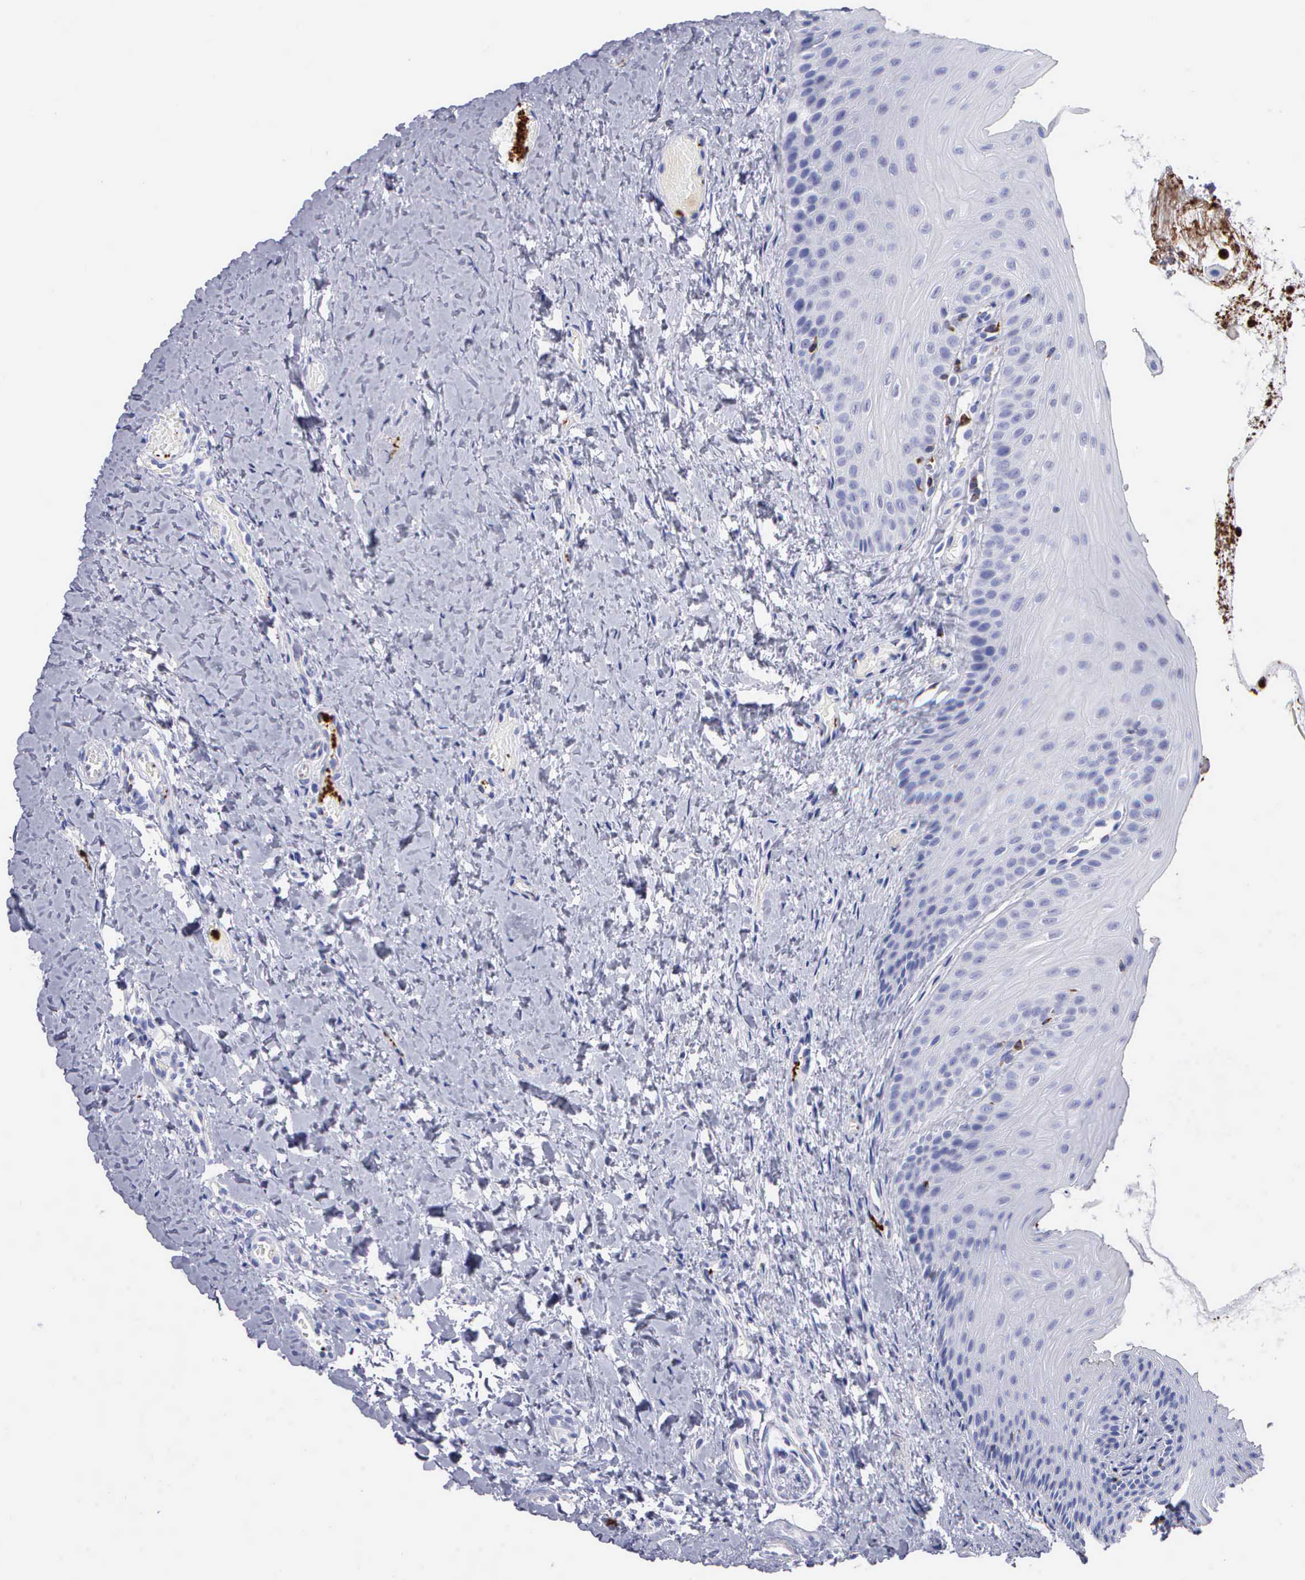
{"staining": {"intensity": "negative", "quantity": "none", "location": "none"}, "tissue": "oral mucosa", "cell_type": "Squamous epithelial cells", "image_type": "normal", "snomed": [{"axis": "morphology", "description": "Normal tissue, NOS"}, {"axis": "topography", "description": "Oral tissue"}], "caption": "Immunohistochemistry (IHC) photomicrograph of benign human oral mucosa stained for a protein (brown), which displays no expression in squamous epithelial cells.", "gene": "SRGN", "patient": {"sex": "female", "age": 23}}